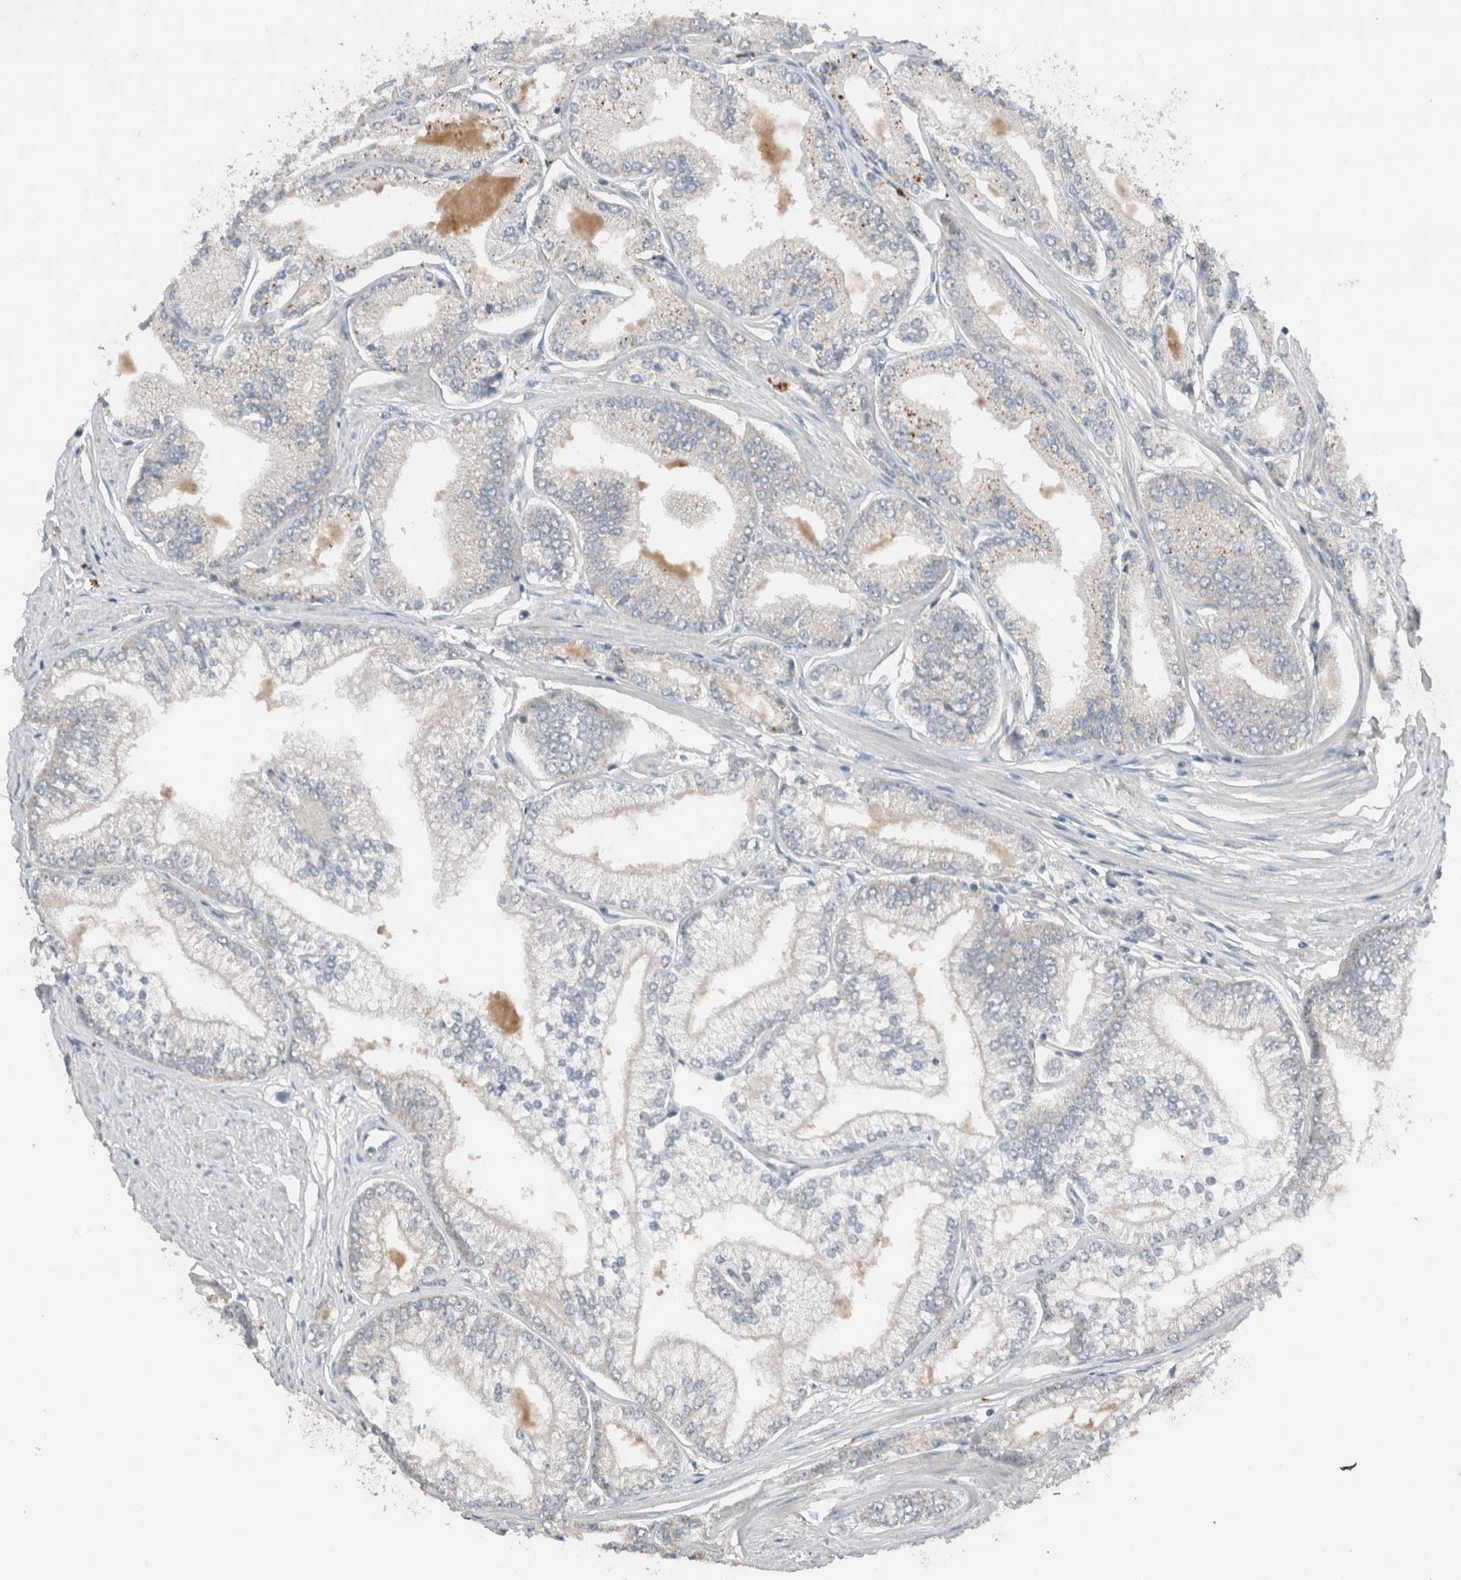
{"staining": {"intensity": "weak", "quantity": "<25%", "location": "cytoplasmic/membranous"}, "tissue": "prostate cancer", "cell_type": "Tumor cells", "image_type": "cancer", "snomed": [{"axis": "morphology", "description": "Adenocarcinoma, Low grade"}, {"axis": "topography", "description": "Prostate"}], "caption": "Immunohistochemistry (IHC) micrograph of human prostate cancer stained for a protein (brown), which displays no positivity in tumor cells.", "gene": "UGCG", "patient": {"sex": "male", "age": 52}}